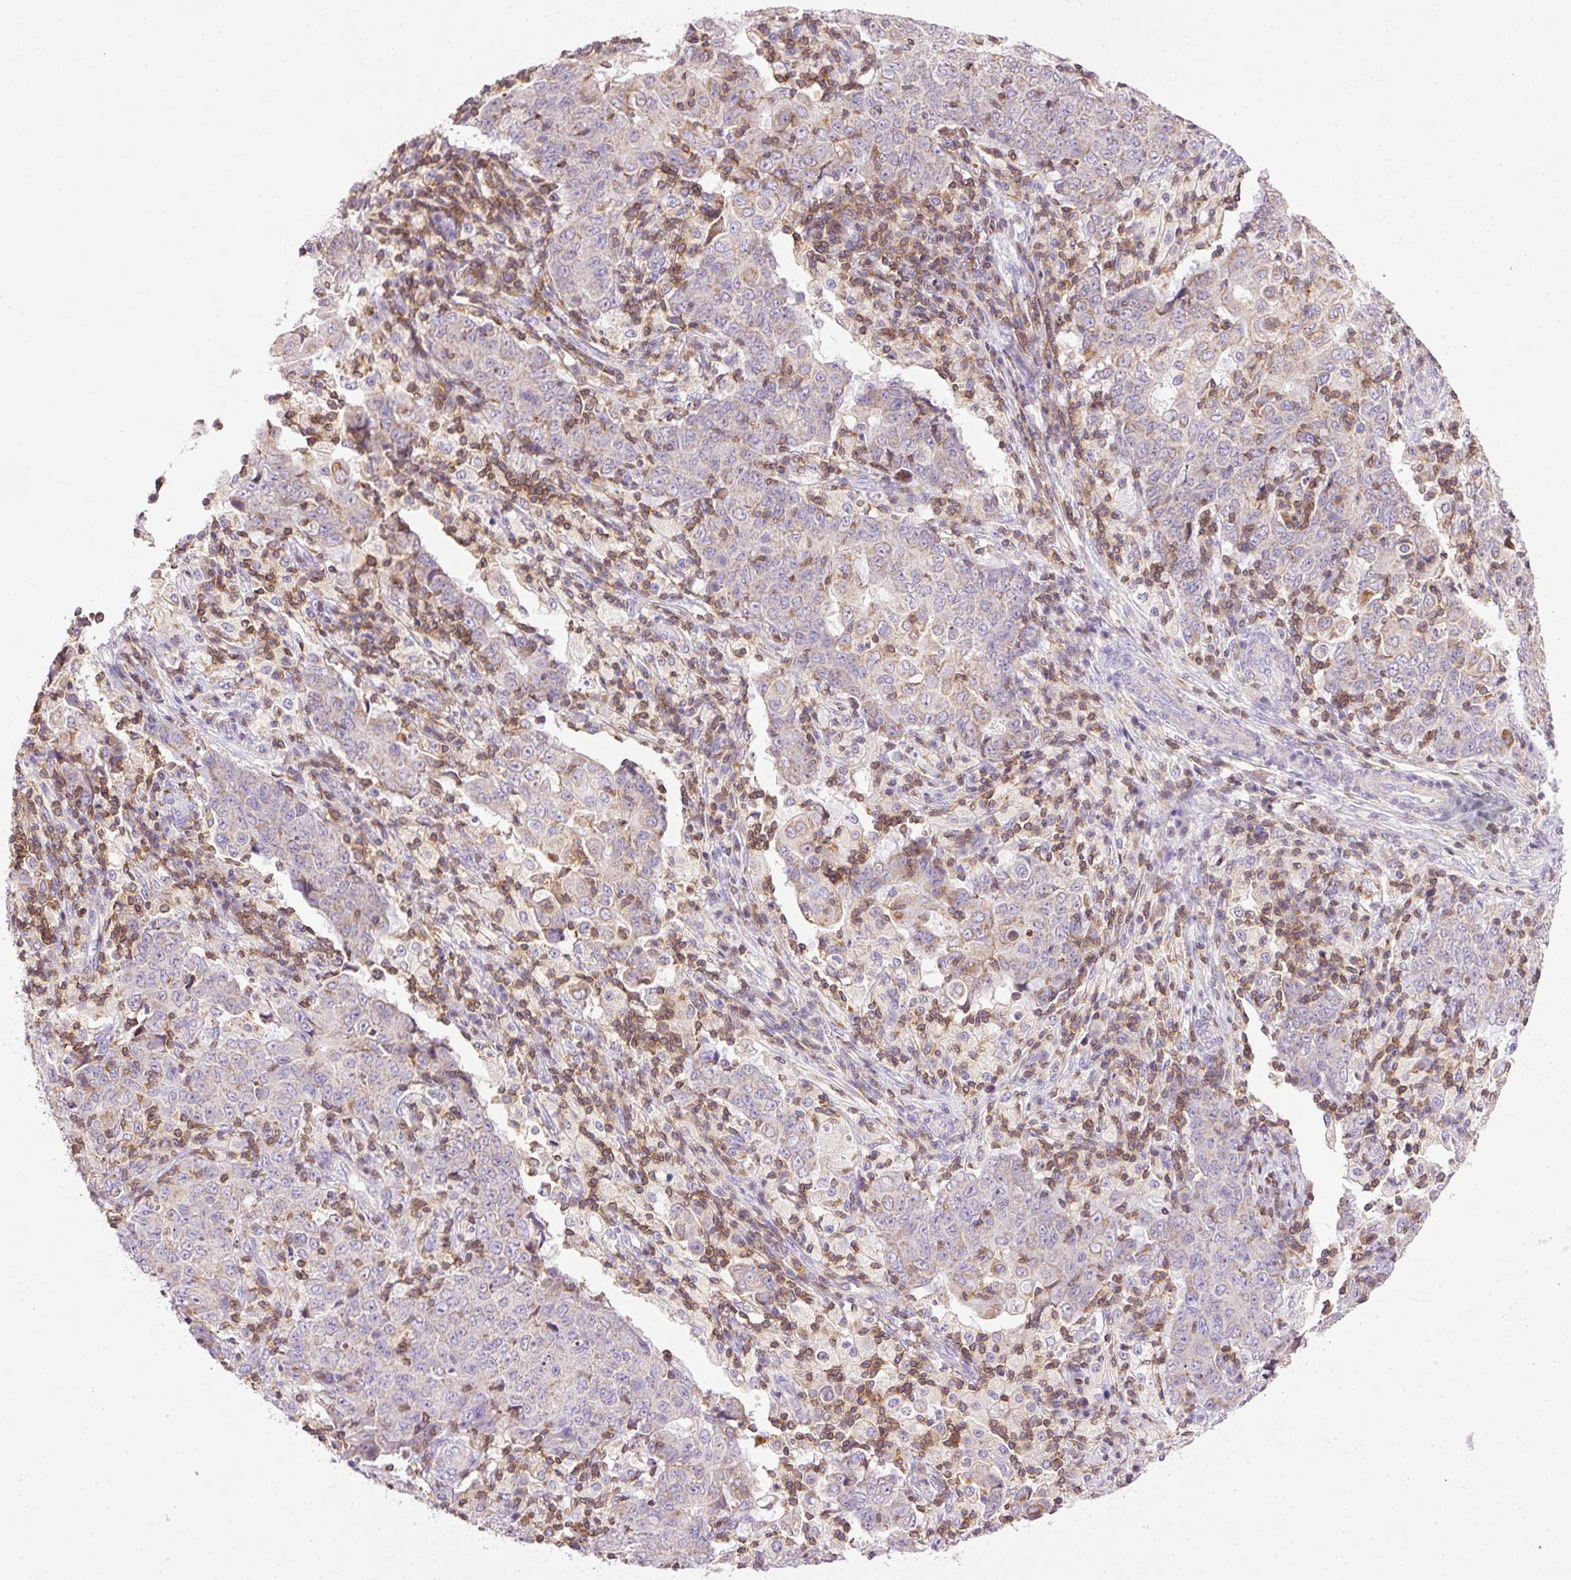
{"staining": {"intensity": "negative", "quantity": "none", "location": "none"}, "tissue": "ovarian cancer", "cell_type": "Tumor cells", "image_type": "cancer", "snomed": [{"axis": "morphology", "description": "Carcinoma, endometroid"}, {"axis": "topography", "description": "Ovary"}], "caption": "Immunohistochemistry (IHC) photomicrograph of endometroid carcinoma (ovarian) stained for a protein (brown), which shows no expression in tumor cells.", "gene": "IMMT", "patient": {"sex": "female", "age": 42}}